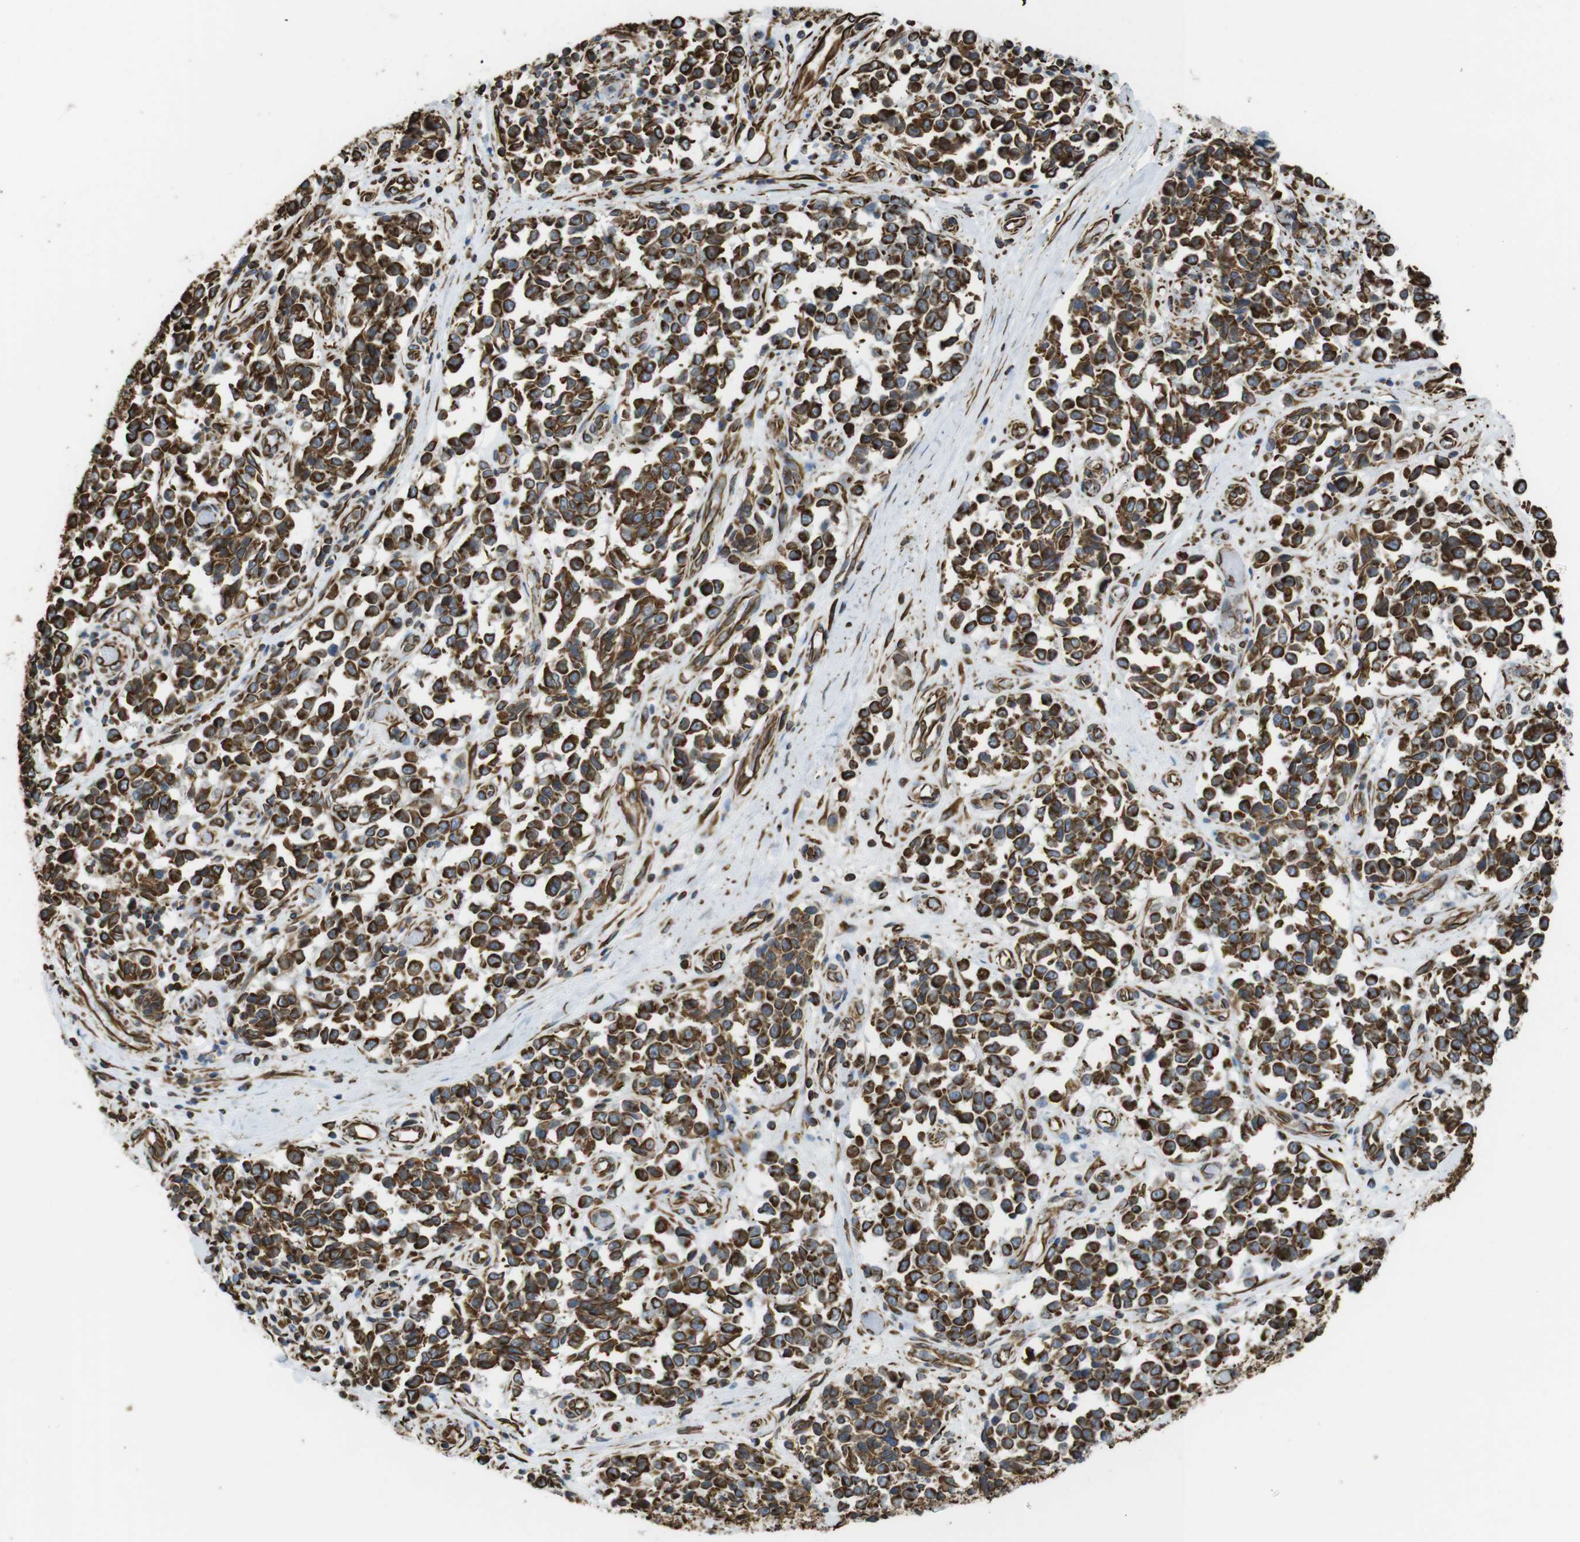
{"staining": {"intensity": "moderate", "quantity": ">75%", "location": "cytoplasmic/membranous"}, "tissue": "melanoma", "cell_type": "Tumor cells", "image_type": "cancer", "snomed": [{"axis": "morphology", "description": "Malignant melanoma, NOS"}, {"axis": "topography", "description": "Skin"}], "caption": "Tumor cells display medium levels of moderate cytoplasmic/membranous staining in approximately >75% of cells in human melanoma.", "gene": "RALGPS1", "patient": {"sex": "female", "age": 64}}